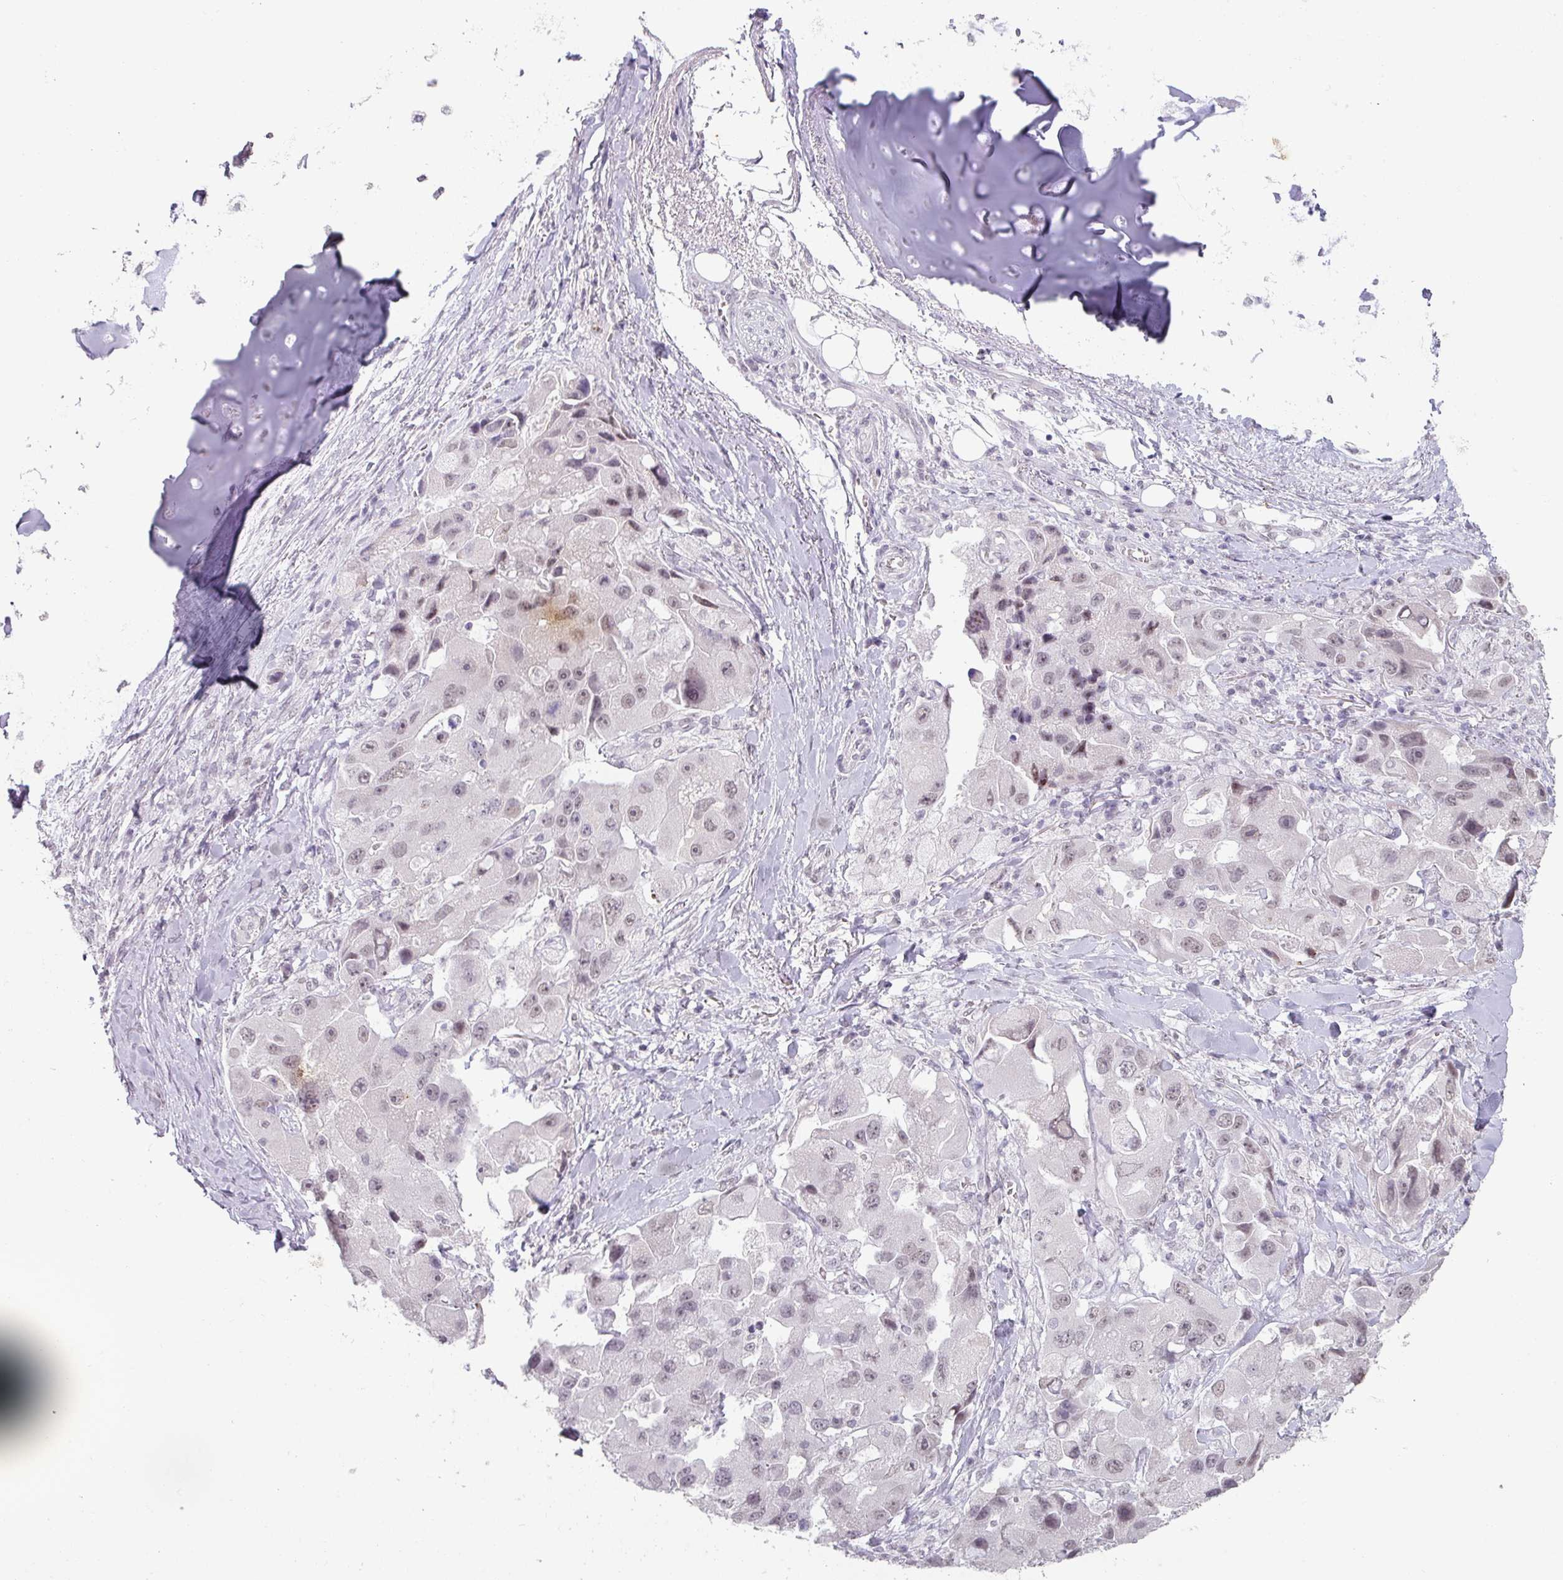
{"staining": {"intensity": "weak", "quantity": "25%-75%", "location": "nuclear"}, "tissue": "lung cancer", "cell_type": "Tumor cells", "image_type": "cancer", "snomed": [{"axis": "morphology", "description": "Adenocarcinoma, NOS"}, {"axis": "topography", "description": "Lung"}], "caption": "Tumor cells display low levels of weak nuclear staining in approximately 25%-75% of cells in human lung cancer.", "gene": "SPRR1A", "patient": {"sex": "female", "age": 54}}